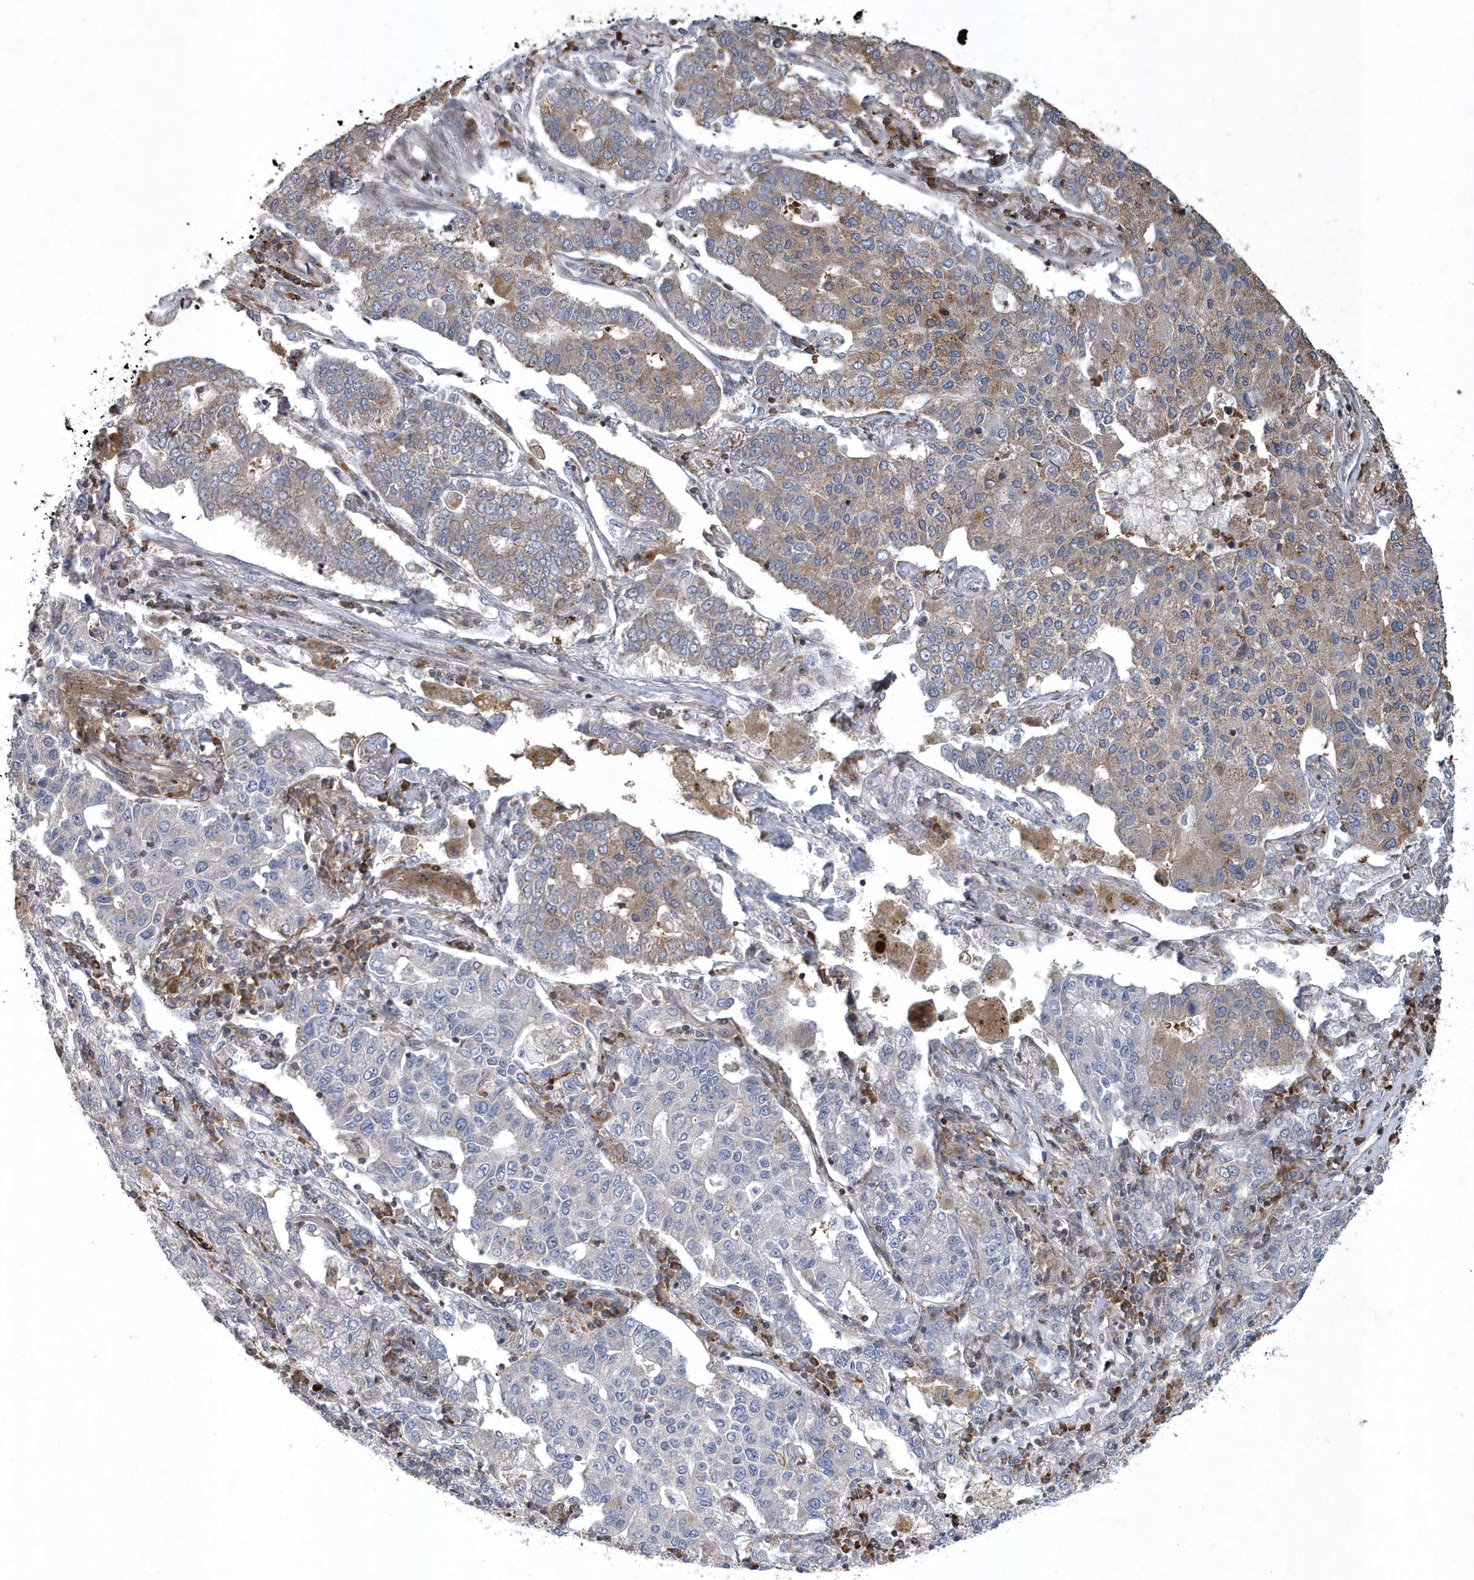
{"staining": {"intensity": "moderate", "quantity": "<25%", "location": "cytoplasmic/membranous"}, "tissue": "lung cancer", "cell_type": "Tumor cells", "image_type": "cancer", "snomed": [{"axis": "morphology", "description": "Adenocarcinoma, NOS"}, {"axis": "topography", "description": "Lung"}], "caption": "Approximately <25% of tumor cells in lung adenocarcinoma reveal moderate cytoplasmic/membranous protein staining as visualized by brown immunohistochemical staining.", "gene": "N4BP2", "patient": {"sex": "male", "age": 49}}